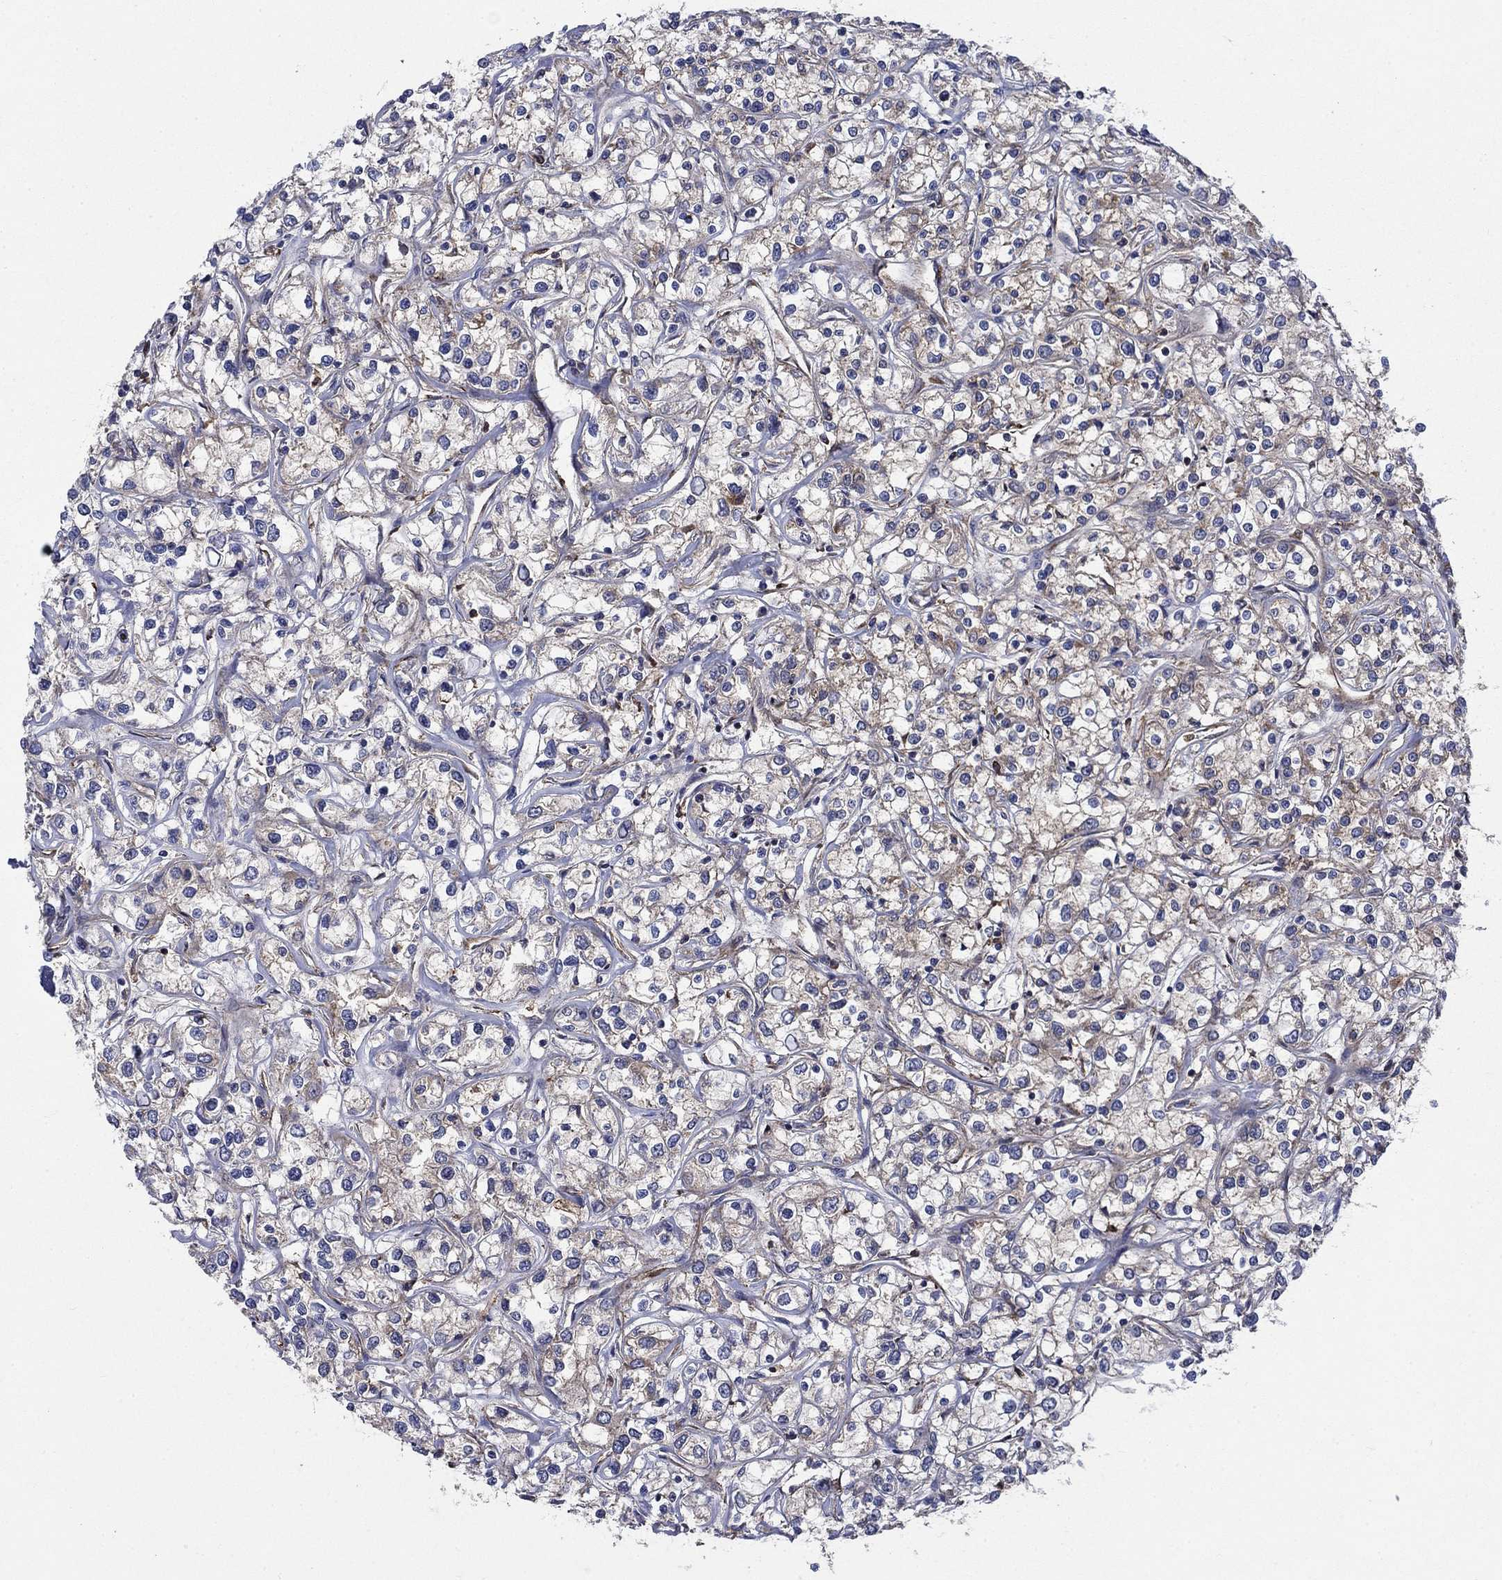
{"staining": {"intensity": "moderate", "quantity": "<25%", "location": "cytoplasmic/membranous"}, "tissue": "renal cancer", "cell_type": "Tumor cells", "image_type": "cancer", "snomed": [{"axis": "morphology", "description": "Adenocarcinoma, NOS"}, {"axis": "topography", "description": "Kidney"}], "caption": "Immunohistochemical staining of renal cancer (adenocarcinoma) displays low levels of moderate cytoplasmic/membranous protein expression in approximately <25% of tumor cells. The staining was performed using DAB to visualize the protein expression in brown, while the nuclei were stained in blue with hematoxylin (Magnification: 20x).", "gene": "RNF19B", "patient": {"sex": "female", "age": 59}}